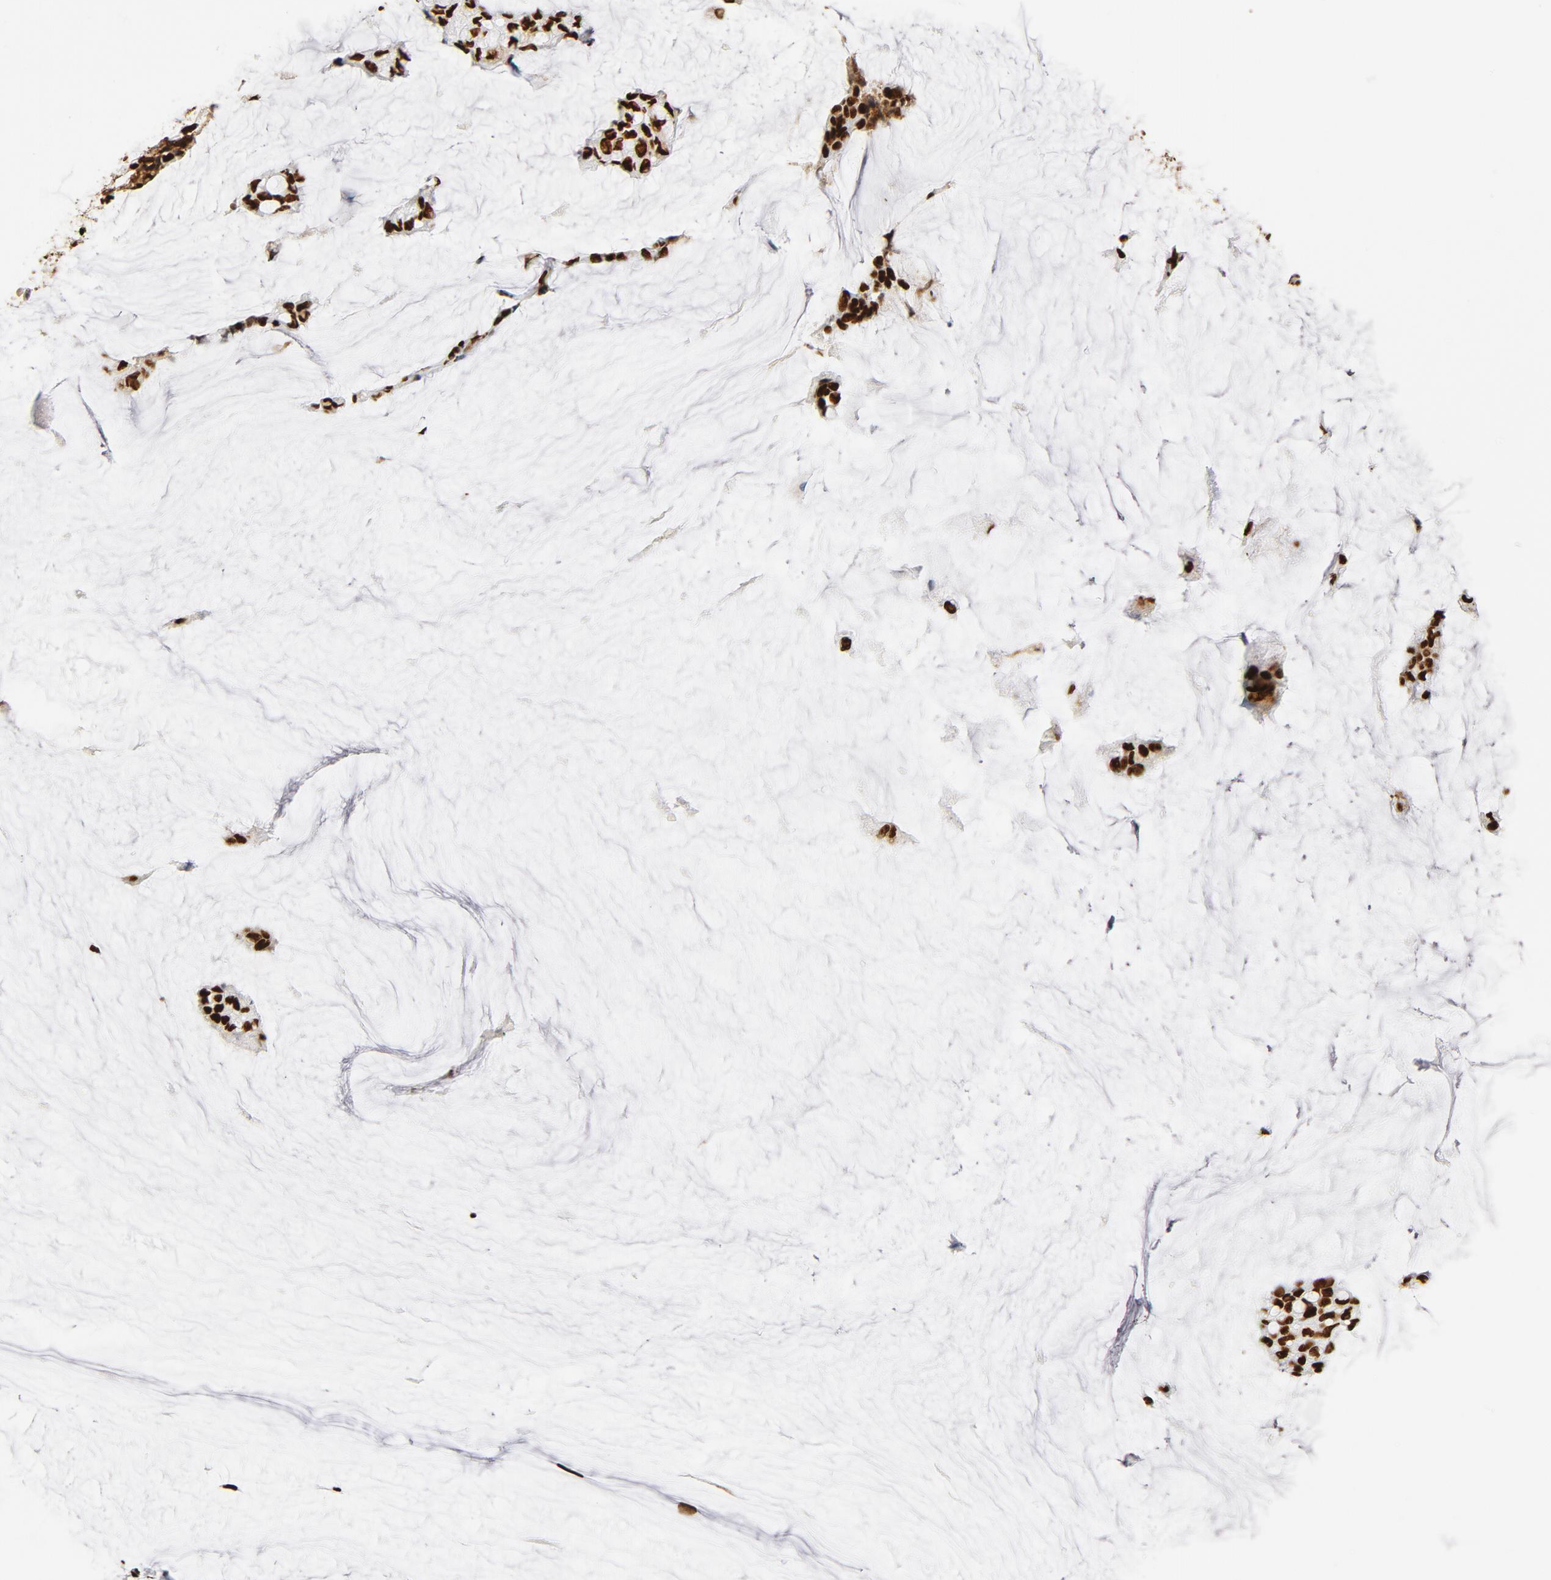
{"staining": {"intensity": "strong", "quantity": ">75%", "location": "cytoplasmic/membranous,nuclear"}, "tissue": "ovarian cancer", "cell_type": "Tumor cells", "image_type": "cancer", "snomed": [{"axis": "morphology", "description": "Cystadenocarcinoma, mucinous, NOS"}, {"axis": "topography", "description": "Ovary"}], "caption": "Strong cytoplasmic/membranous and nuclear staining for a protein is seen in about >75% of tumor cells of mucinous cystadenocarcinoma (ovarian) using IHC.", "gene": "XRCC6", "patient": {"sex": "female", "age": 39}}